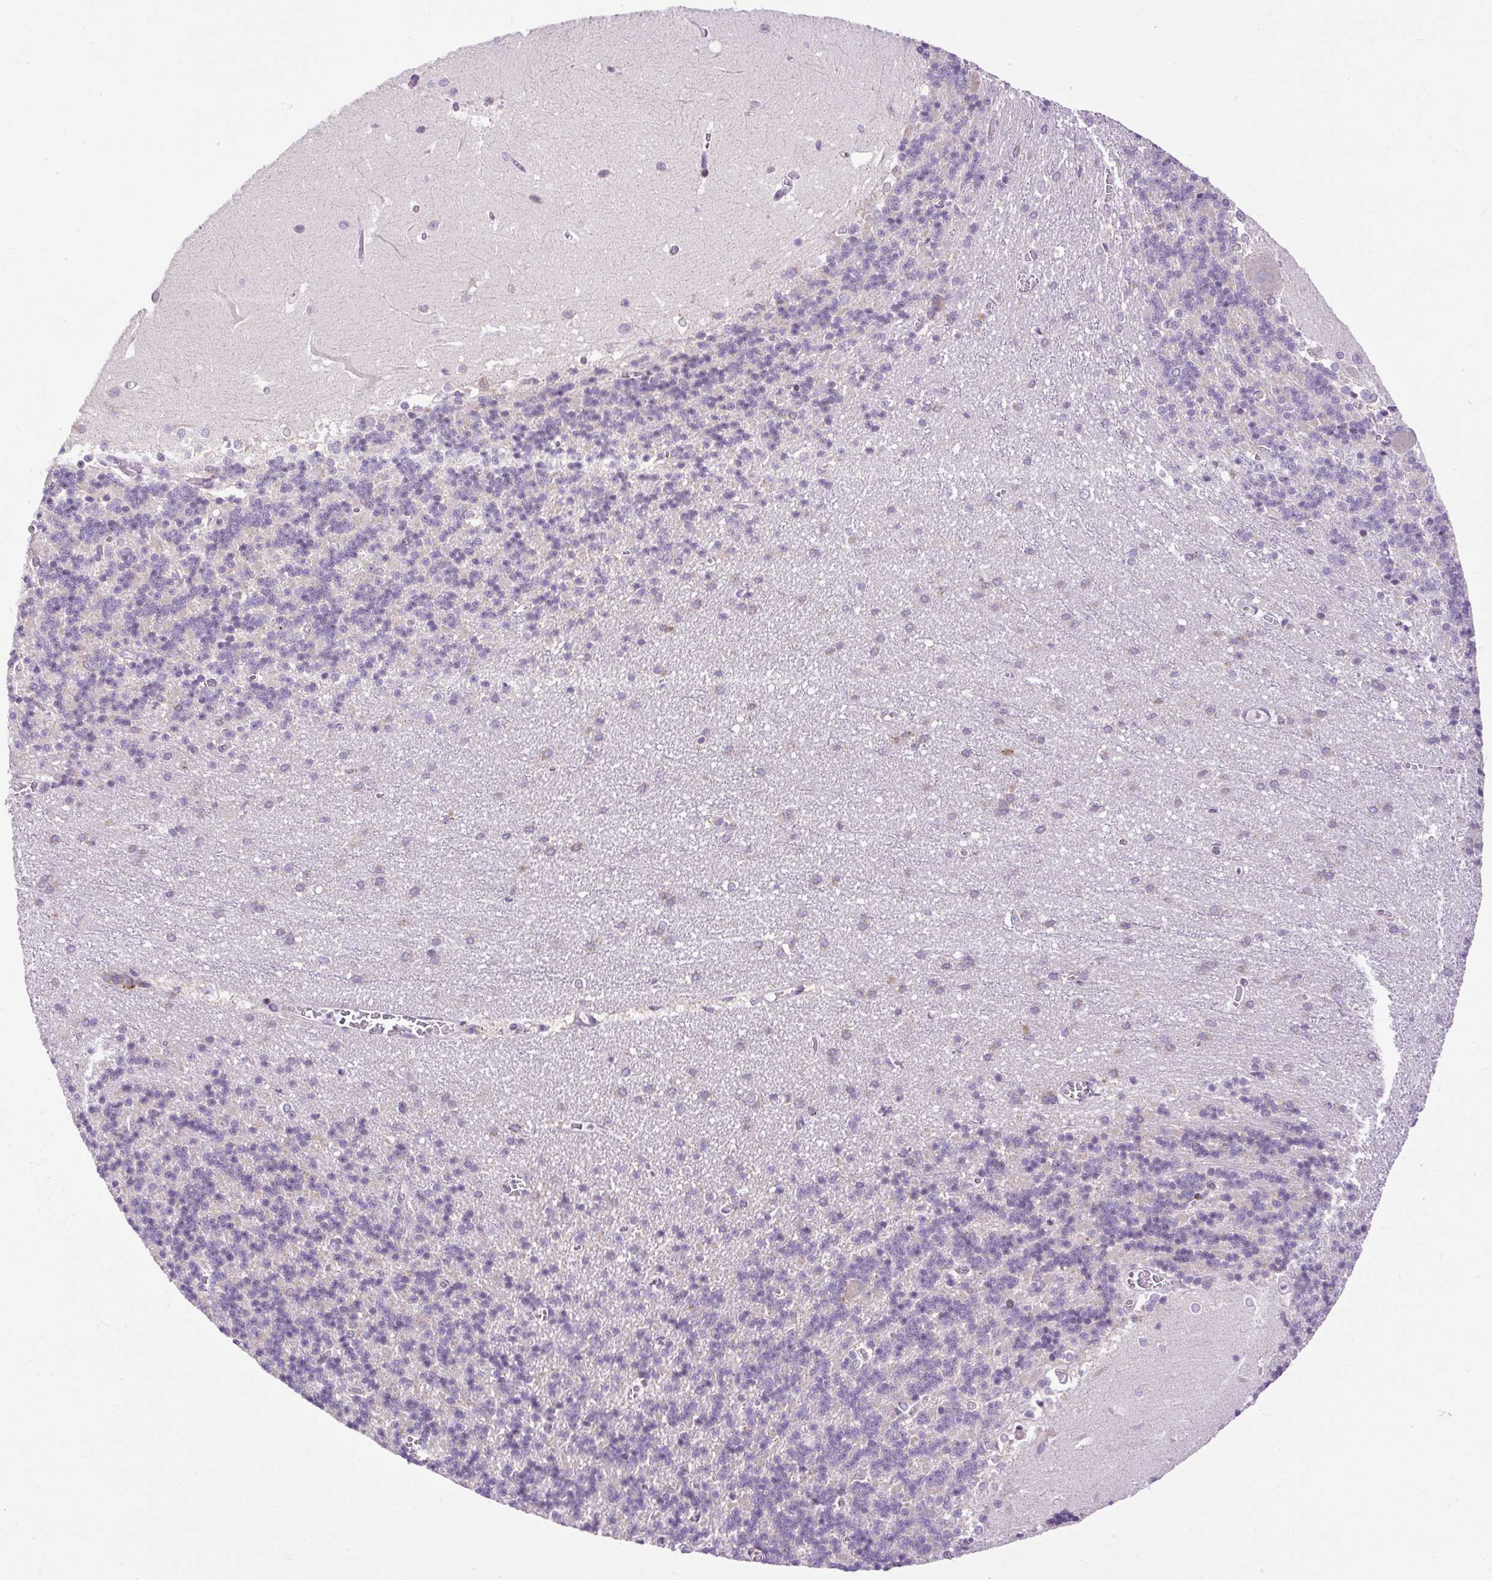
{"staining": {"intensity": "weak", "quantity": "<25%", "location": "cytoplasmic/membranous"}, "tissue": "cerebellum", "cell_type": "Cells in granular layer", "image_type": "normal", "snomed": [{"axis": "morphology", "description": "Normal tissue, NOS"}, {"axis": "topography", "description": "Cerebellum"}], "caption": "DAB (3,3'-diaminobenzidine) immunohistochemical staining of normal cerebellum displays no significant staining in cells in granular layer. The staining was performed using DAB to visualize the protein expression in brown, while the nuclei were stained in blue with hematoxylin (Magnification: 20x).", "gene": "FMC1", "patient": {"sex": "male", "age": 37}}